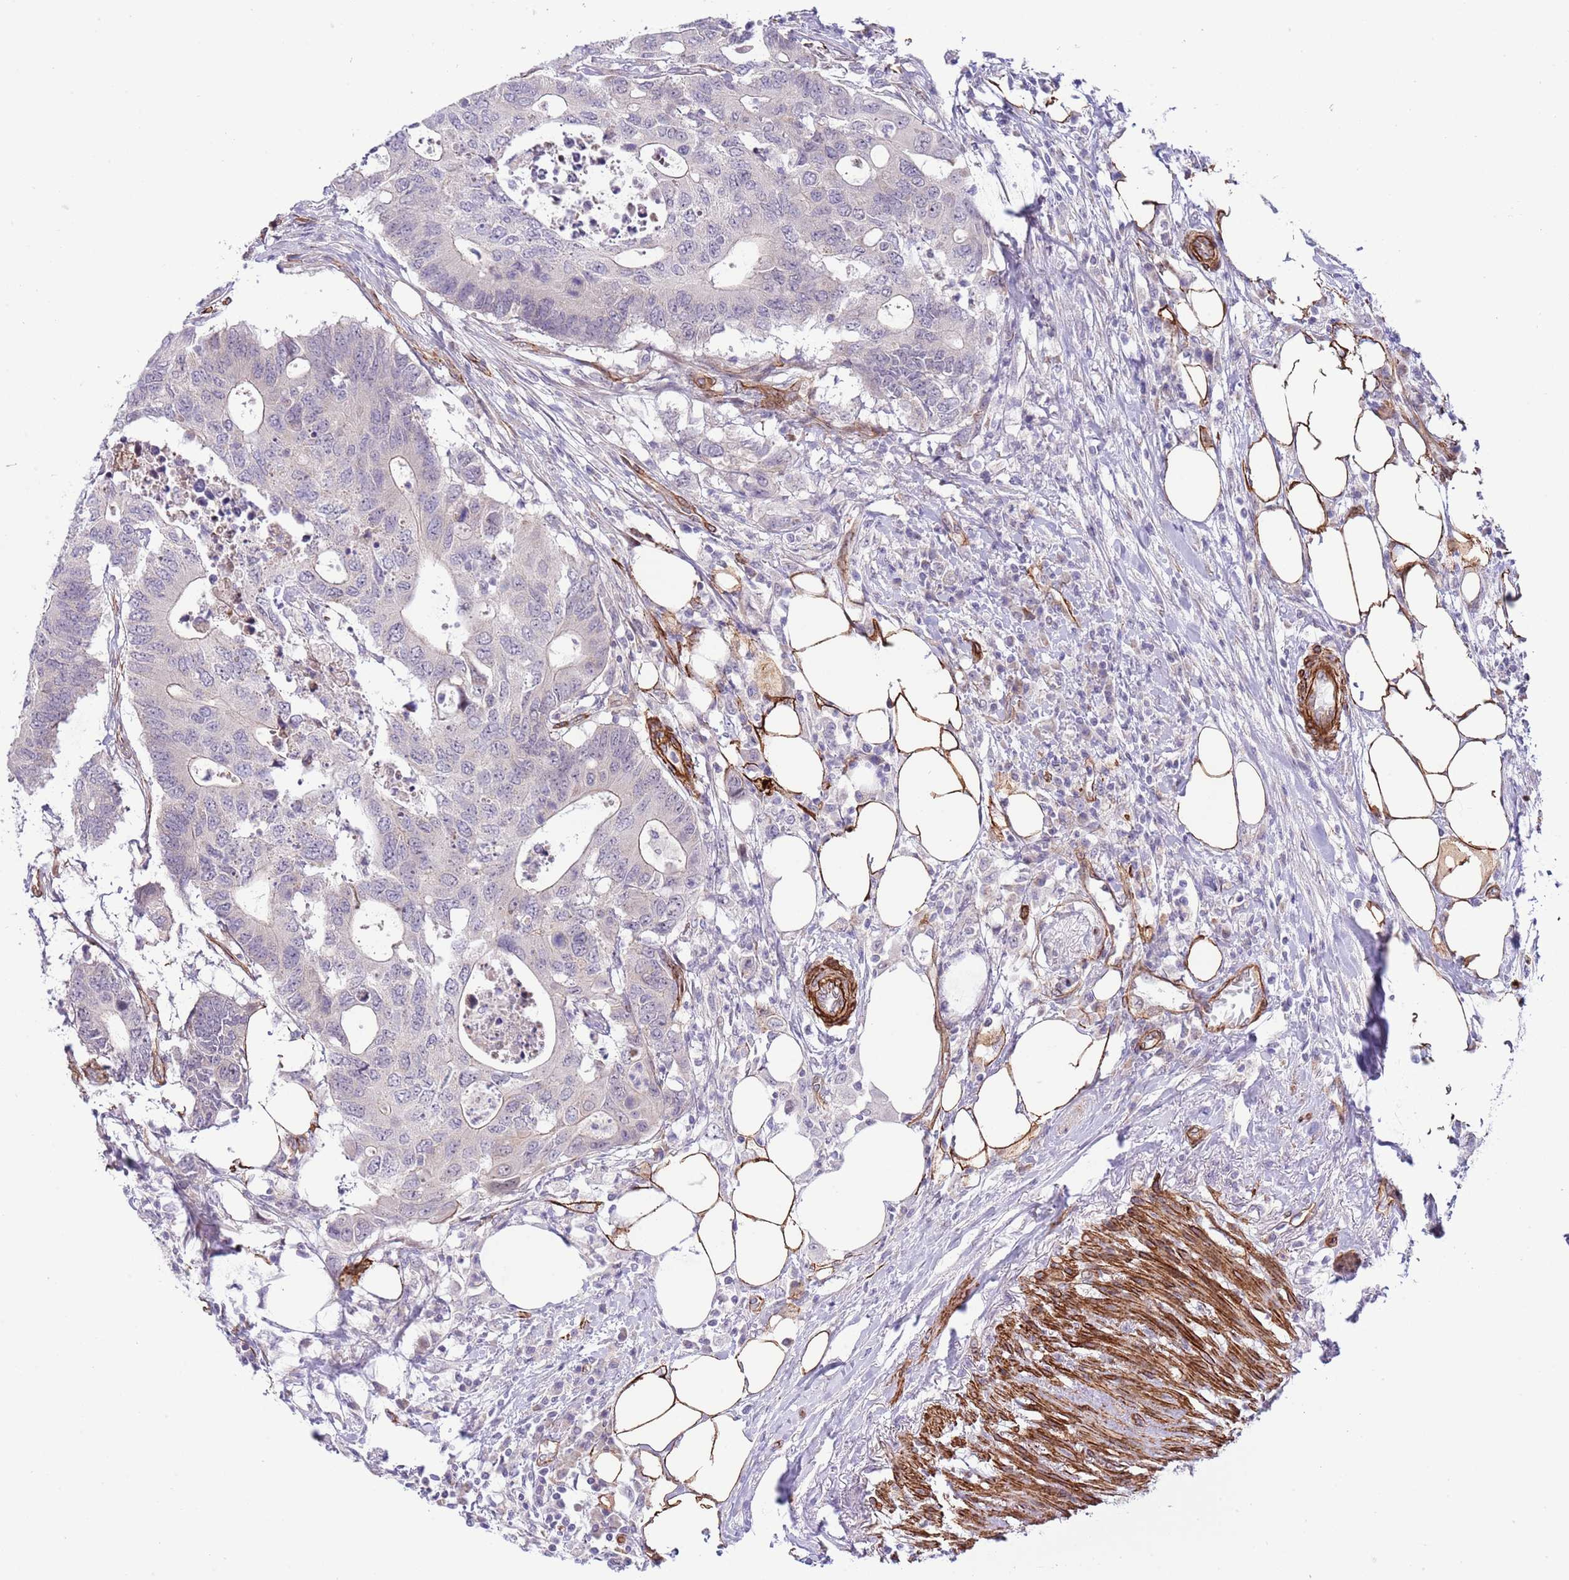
{"staining": {"intensity": "negative", "quantity": "none", "location": "none"}, "tissue": "colorectal cancer", "cell_type": "Tumor cells", "image_type": "cancer", "snomed": [{"axis": "morphology", "description": "Adenocarcinoma, NOS"}, {"axis": "topography", "description": "Colon"}], "caption": "The image exhibits no staining of tumor cells in adenocarcinoma (colorectal). Nuclei are stained in blue.", "gene": "NEK3", "patient": {"sex": "male", "age": 71}}